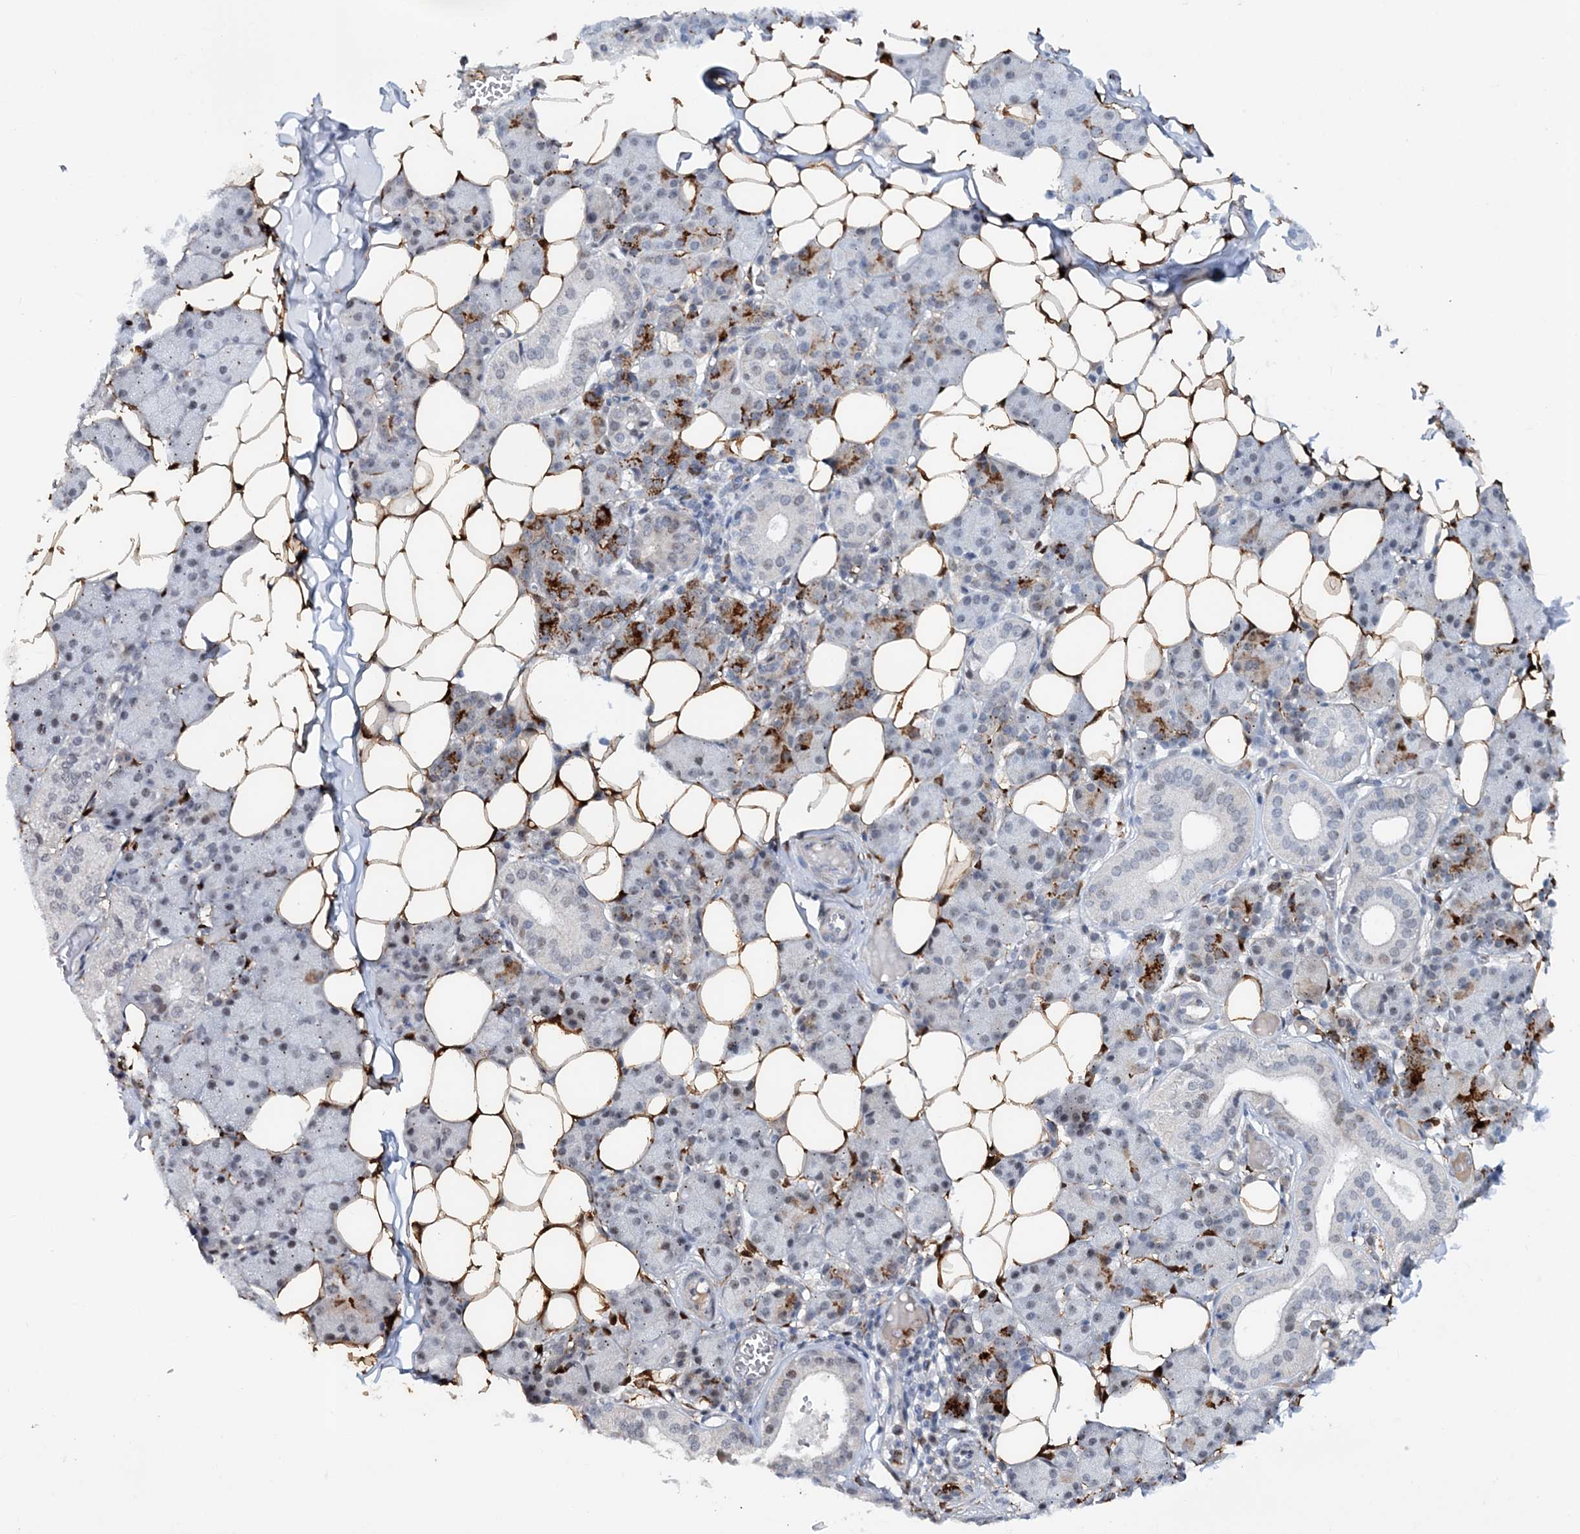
{"staining": {"intensity": "strong", "quantity": "<25%", "location": "cytoplasmic/membranous"}, "tissue": "salivary gland", "cell_type": "Glandular cells", "image_type": "normal", "snomed": [{"axis": "morphology", "description": "Normal tissue, NOS"}, {"axis": "topography", "description": "Salivary gland"}], "caption": "Immunohistochemistry (IHC) photomicrograph of benign salivary gland: human salivary gland stained using IHC demonstrates medium levels of strong protein expression localized specifically in the cytoplasmic/membranous of glandular cells, appearing as a cytoplasmic/membranous brown color.", "gene": "ASCL4", "patient": {"sex": "female", "age": 33}}